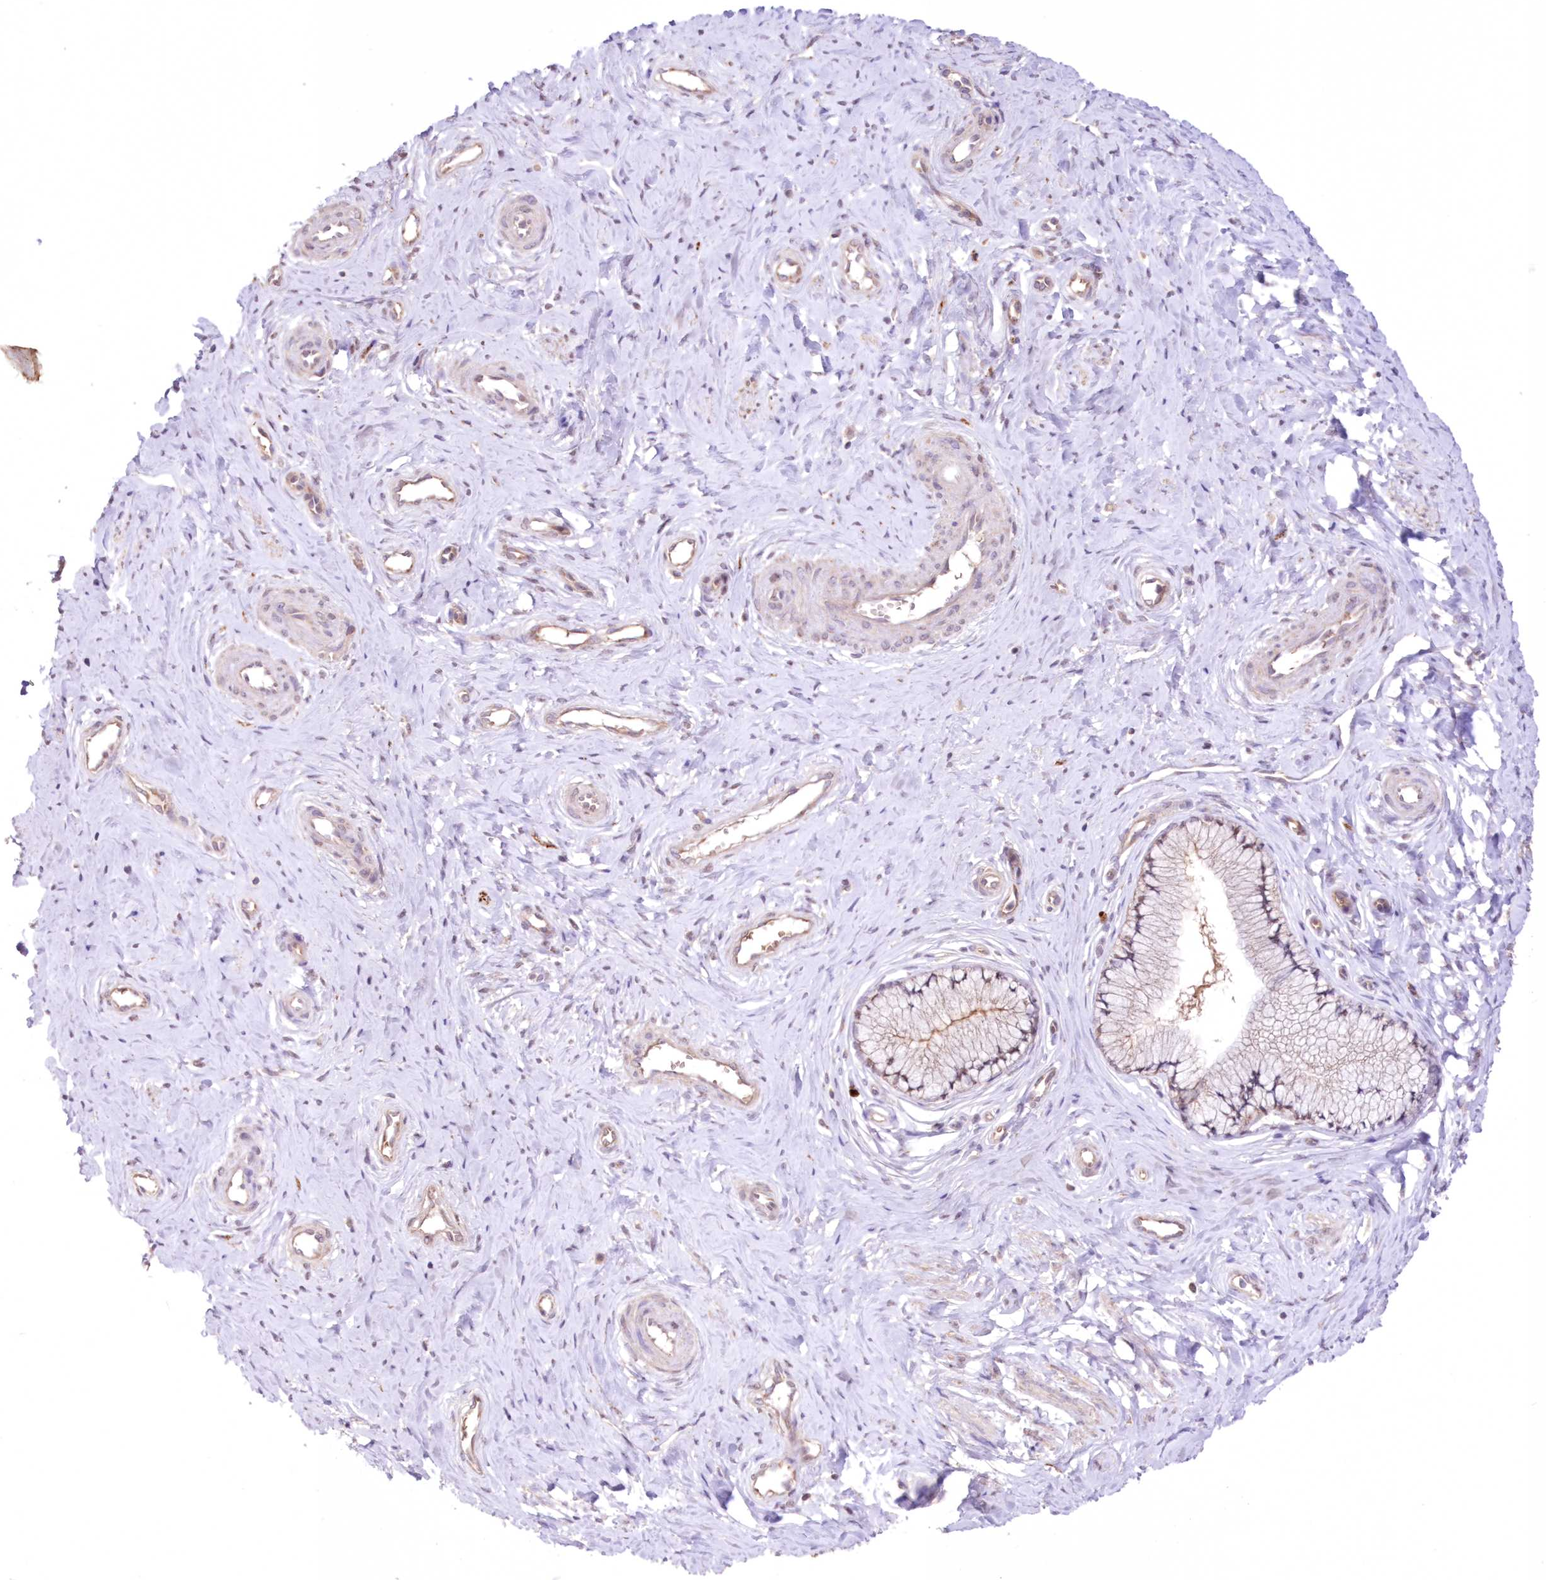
{"staining": {"intensity": "moderate", "quantity": "25%-75%", "location": "cytoplasmic/membranous"}, "tissue": "cervix", "cell_type": "Glandular cells", "image_type": "normal", "snomed": [{"axis": "morphology", "description": "Normal tissue, NOS"}, {"axis": "topography", "description": "Cervix"}], "caption": "This photomicrograph exhibits unremarkable cervix stained with immunohistochemistry (IHC) to label a protein in brown. The cytoplasmic/membranous of glandular cells show moderate positivity for the protein. Nuclei are counter-stained blue.", "gene": "FCHO2", "patient": {"sex": "female", "age": 36}}